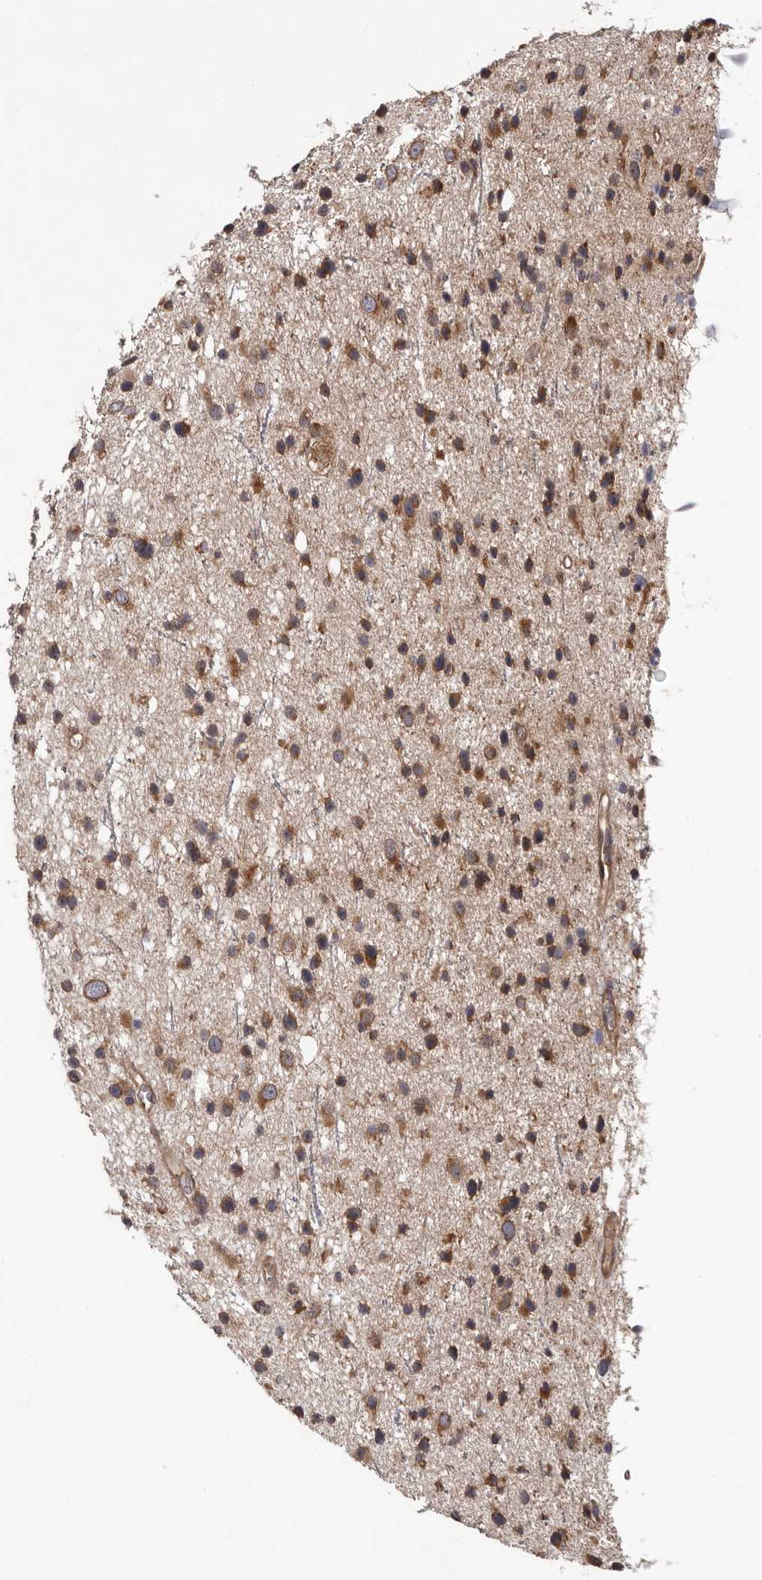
{"staining": {"intensity": "moderate", "quantity": ">75%", "location": "cytoplasmic/membranous"}, "tissue": "glioma", "cell_type": "Tumor cells", "image_type": "cancer", "snomed": [{"axis": "morphology", "description": "Glioma, malignant, Low grade"}, {"axis": "topography", "description": "Cerebral cortex"}], "caption": "This micrograph exhibits glioma stained with immunohistochemistry to label a protein in brown. The cytoplasmic/membranous of tumor cells show moderate positivity for the protein. Nuclei are counter-stained blue.", "gene": "VPS37A", "patient": {"sex": "female", "age": 39}}